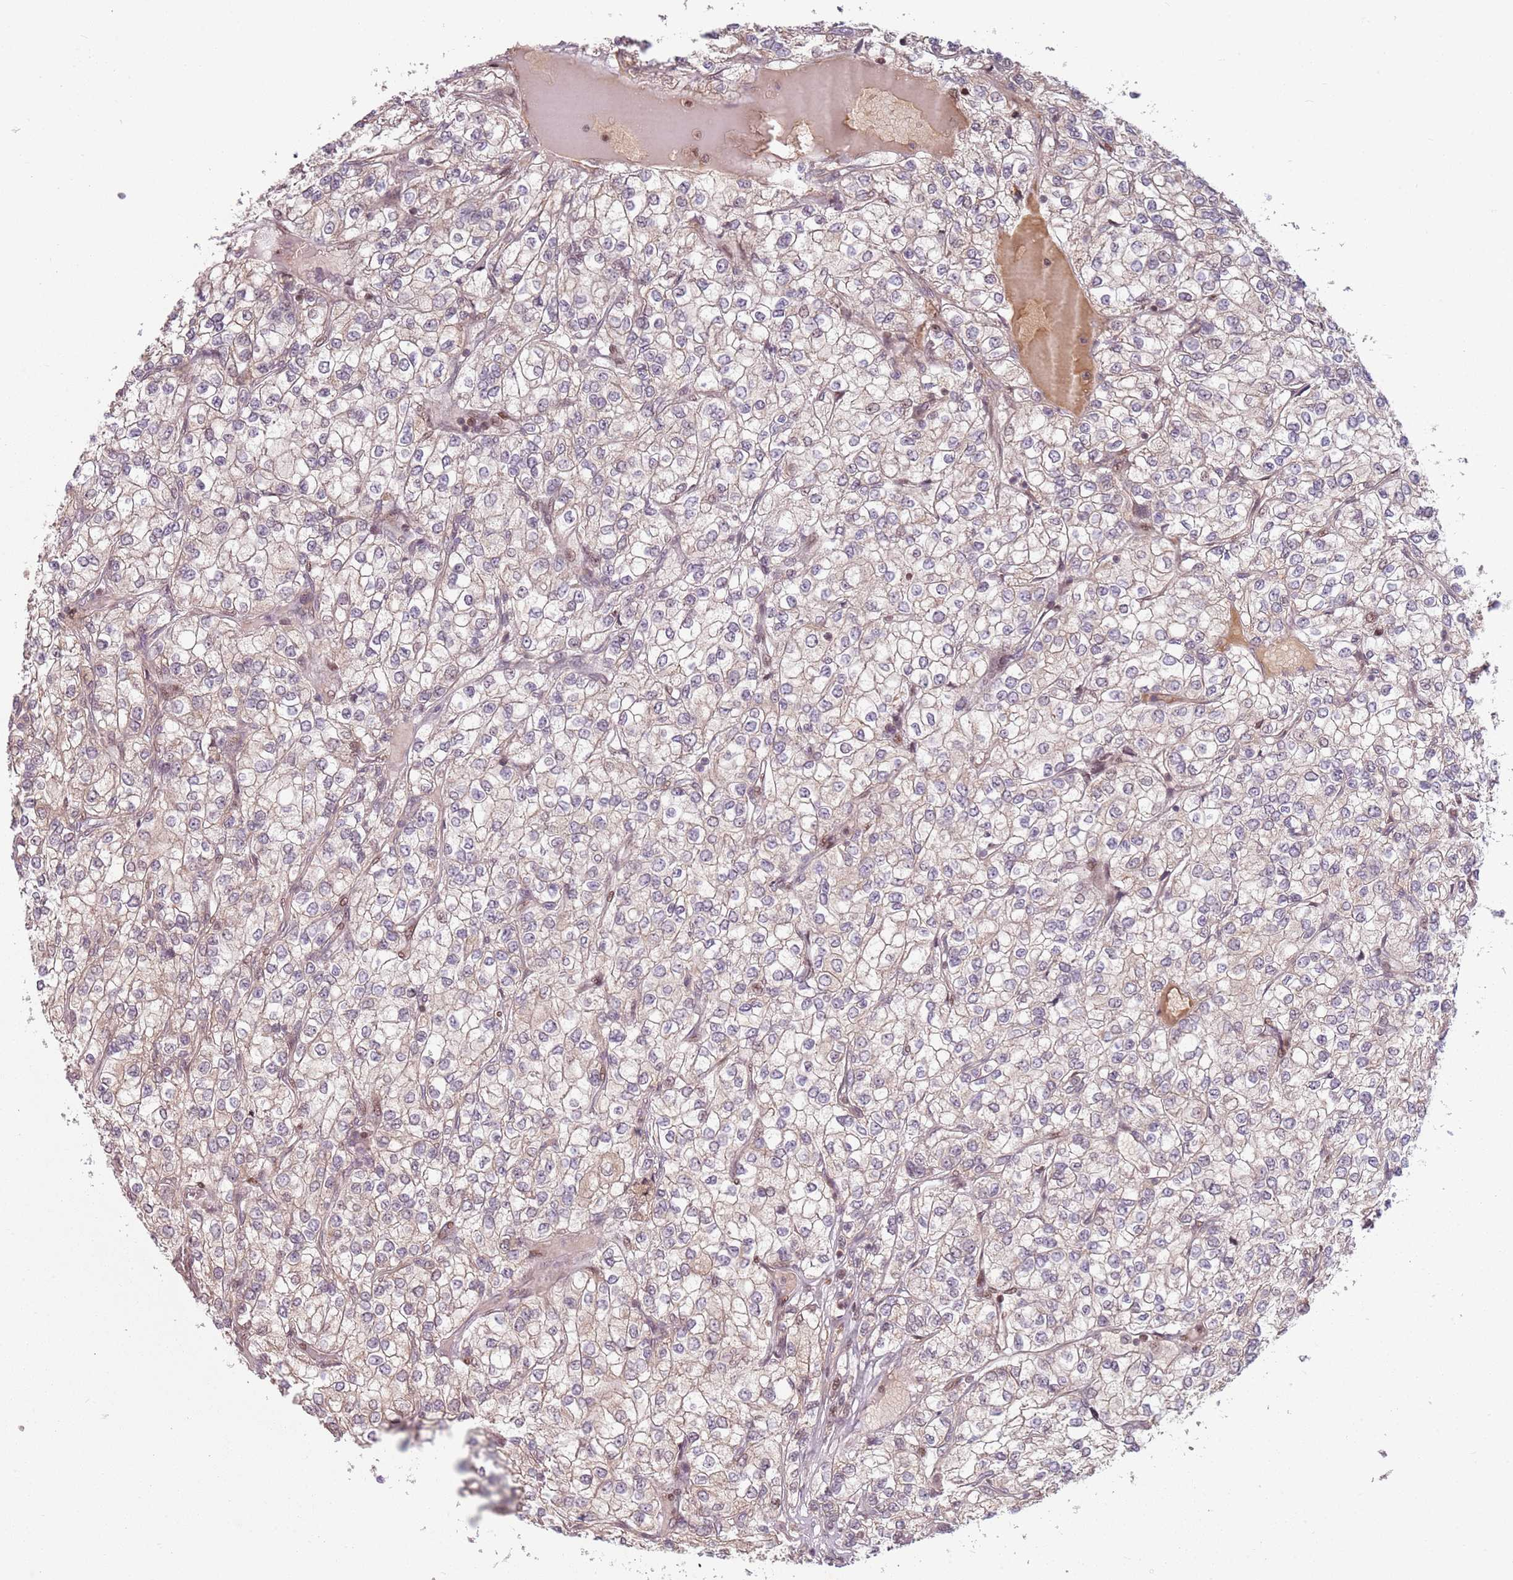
{"staining": {"intensity": "negative", "quantity": "none", "location": "none"}, "tissue": "renal cancer", "cell_type": "Tumor cells", "image_type": "cancer", "snomed": [{"axis": "morphology", "description": "Adenocarcinoma, NOS"}, {"axis": "topography", "description": "Kidney"}], "caption": "This is a micrograph of IHC staining of renal cancer, which shows no positivity in tumor cells.", "gene": "ADGRG1", "patient": {"sex": "male", "age": 80}}